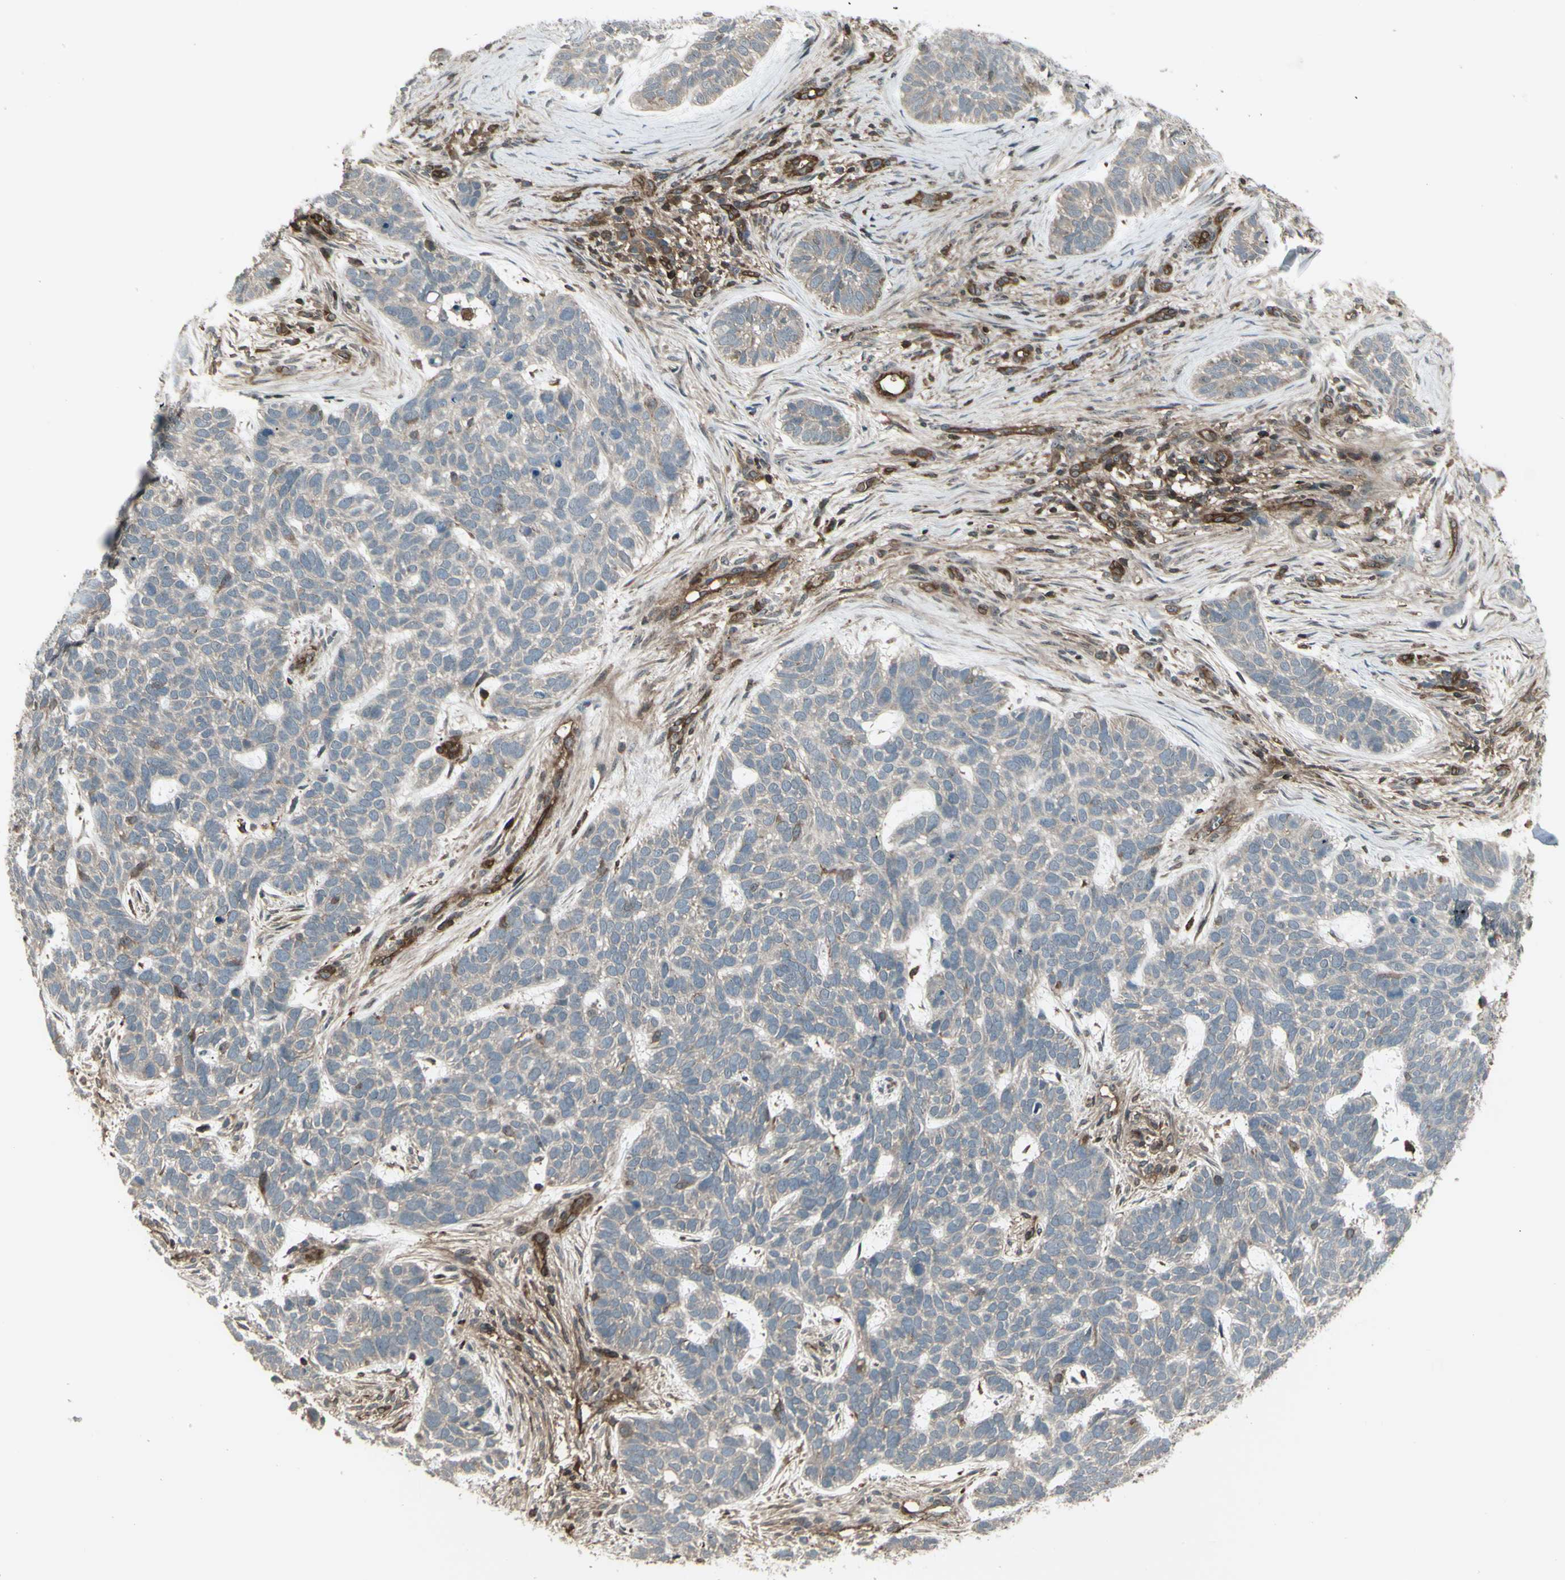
{"staining": {"intensity": "weak", "quantity": ">75%", "location": "cytoplasmic/membranous"}, "tissue": "skin cancer", "cell_type": "Tumor cells", "image_type": "cancer", "snomed": [{"axis": "morphology", "description": "Basal cell carcinoma"}, {"axis": "topography", "description": "Skin"}], "caption": "Tumor cells show low levels of weak cytoplasmic/membranous staining in approximately >75% of cells in human basal cell carcinoma (skin).", "gene": "FXYD5", "patient": {"sex": "male", "age": 87}}